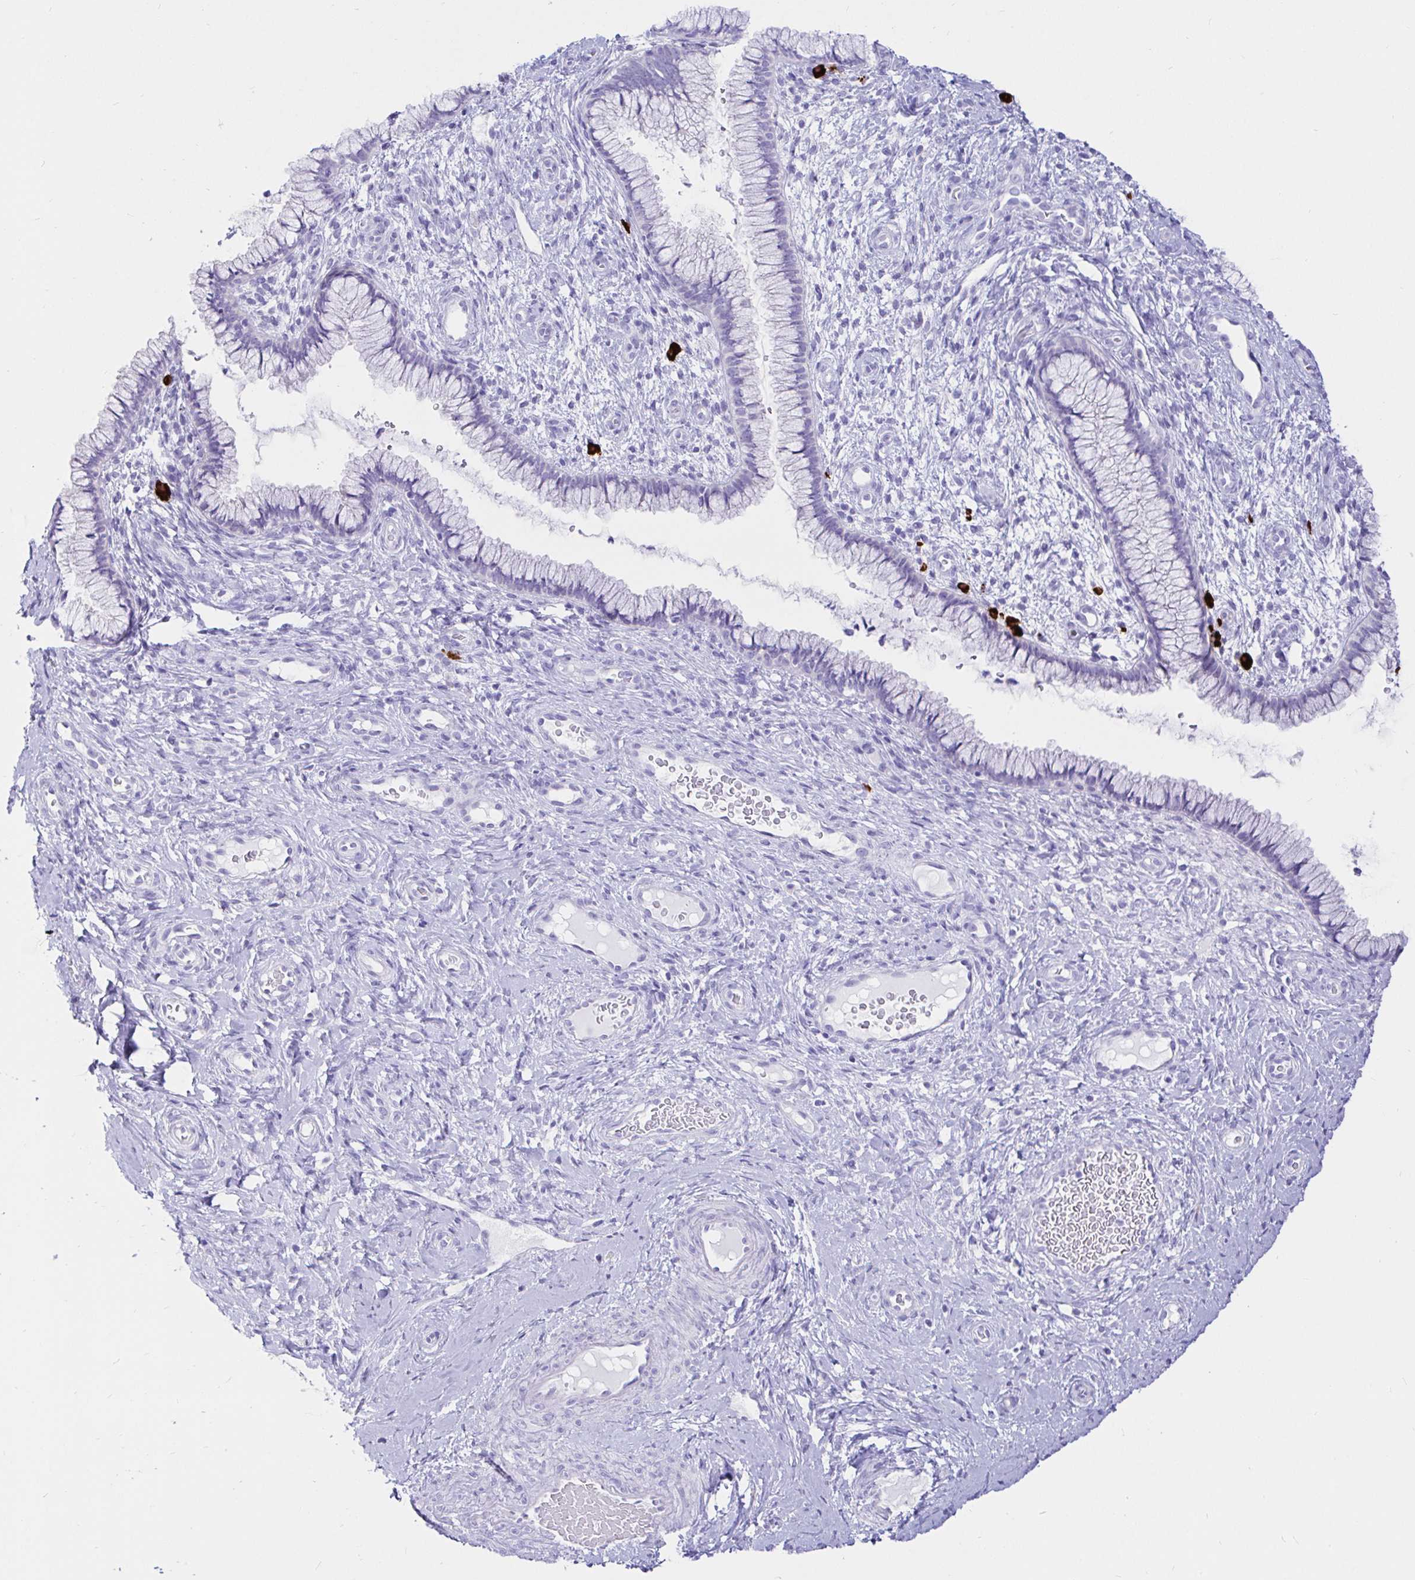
{"staining": {"intensity": "negative", "quantity": "none", "location": "none"}, "tissue": "cervix", "cell_type": "Glandular cells", "image_type": "normal", "snomed": [{"axis": "morphology", "description": "Normal tissue, NOS"}, {"axis": "topography", "description": "Cervix"}], "caption": "Micrograph shows no protein positivity in glandular cells of normal cervix.", "gene": "CCDC62", "patient": {"sex": "female", "age": 34}}